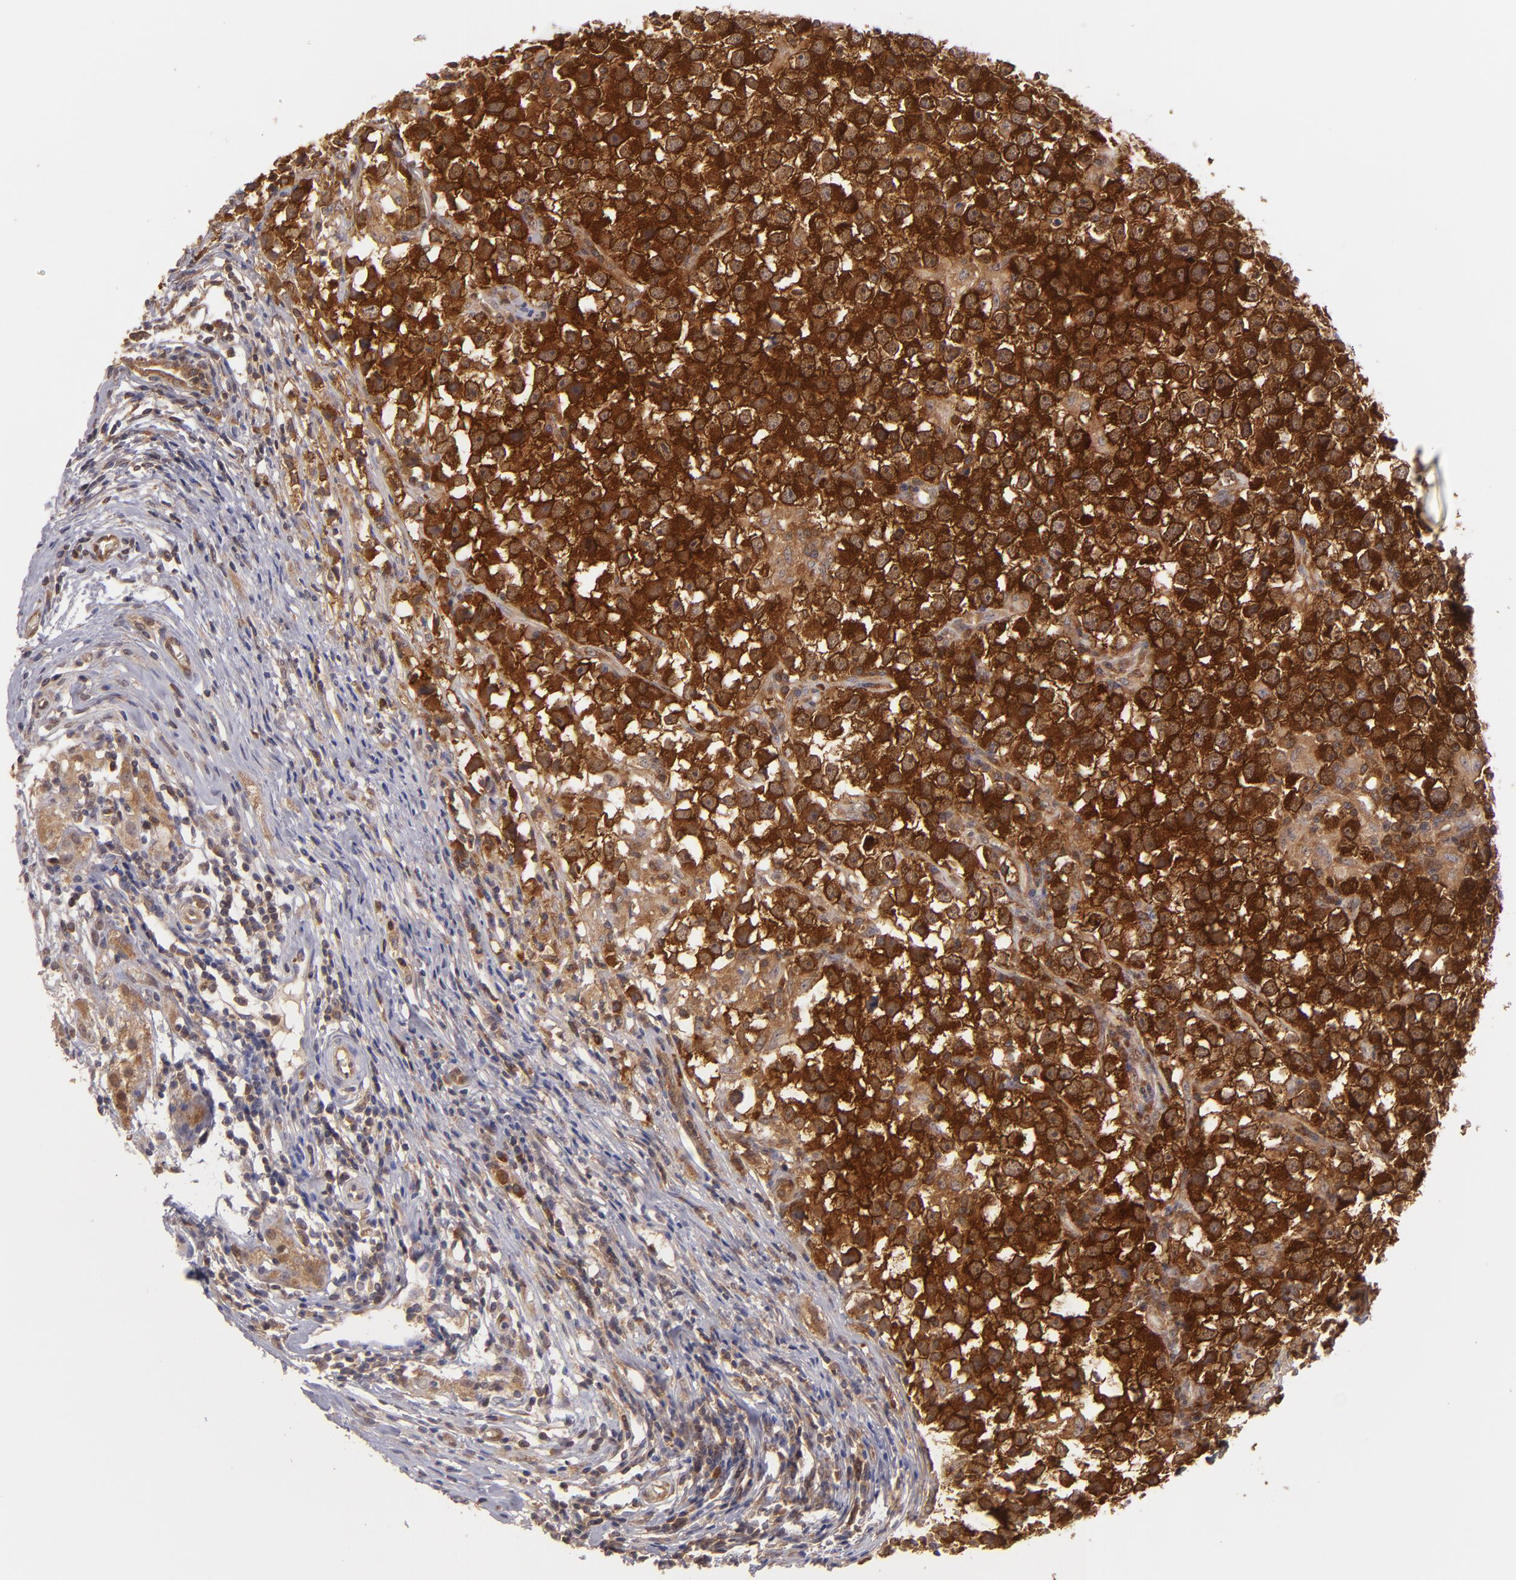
{"staining": {"intensity": "strong", "quantity": ">75%", "location": "cytoplasmic/membranous"}, "tissue": "testis cancer", "cell_type": "Tumor cells", "image_type": "cancer", "snomed": [{"axis": "morphology", "description": "Seminoma, NOS"}, {"axis": "topography", "description": "Testis"}], "caption": "The image displays staining of testis cancer, revealing strong cytoplasmic/membranous protein staining (brown color) within tumor cells.", "gene": "PTPN13", "patient": {"sex": "male", "age": 33}}